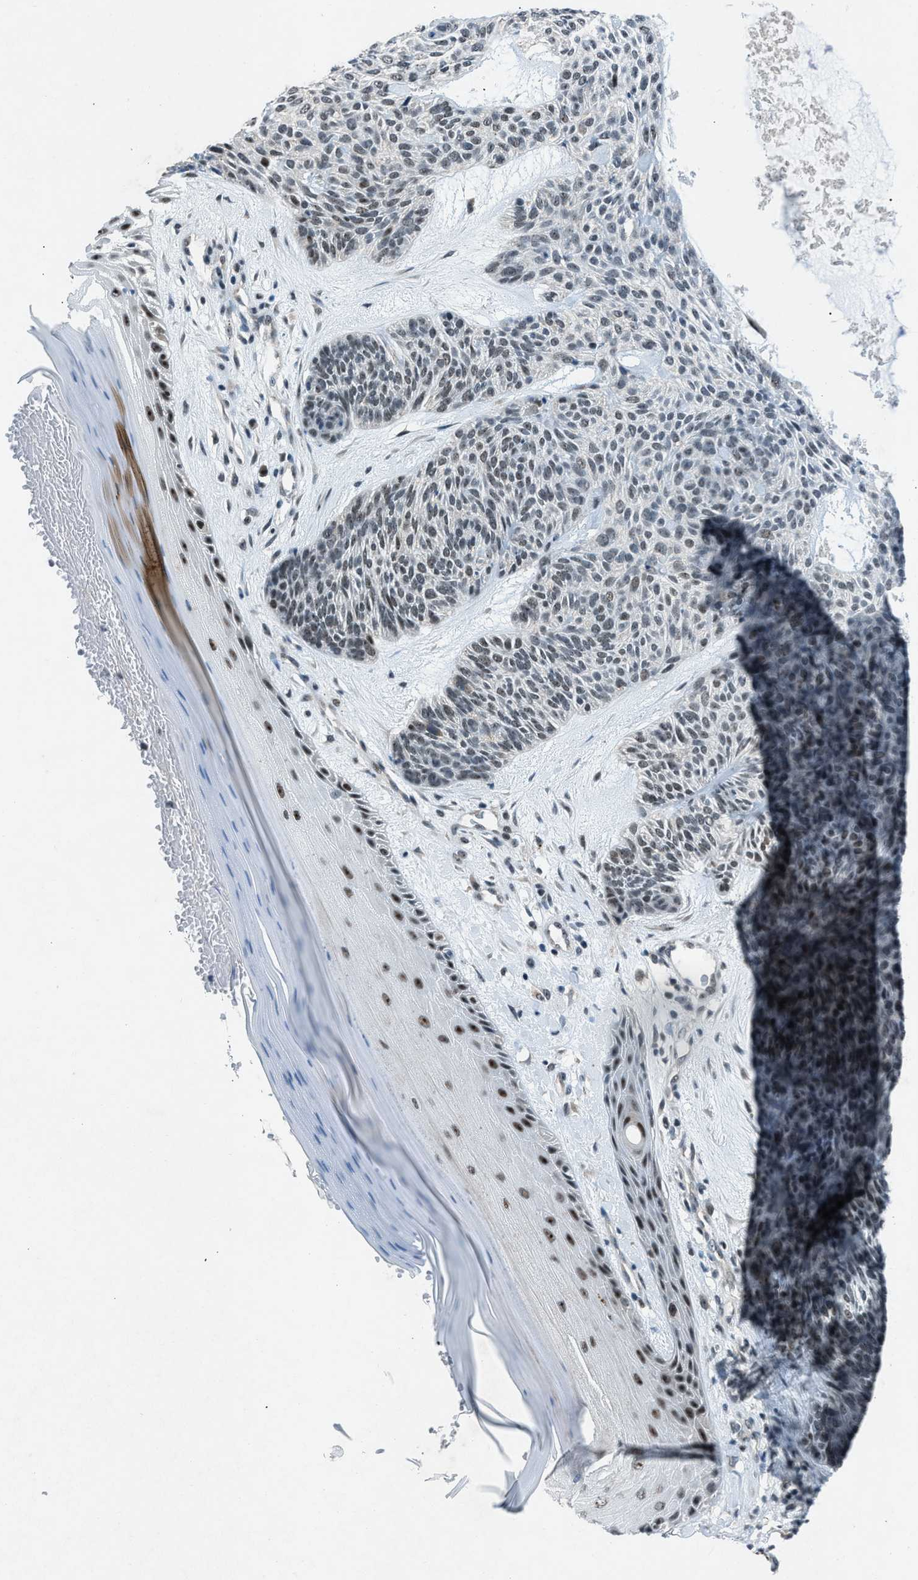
{"staining": {"intensity": "weak", "quantity": "<25%", "location": "nuclear"}, "tissue": "skin cancer", "cell_type": "Tumor cells", "image_type": "cancer", "snomed": [{"axis": "morphology", "description": "Basal cell carcinoma"}, {"axis": "topography", "description": "Skin"}], "caption": "Tumor cells are negative for brown protein staining in skin basal cell carcinoma.", "gene": "ADCY1", "patient": {"sex": "male", "age": 55}}